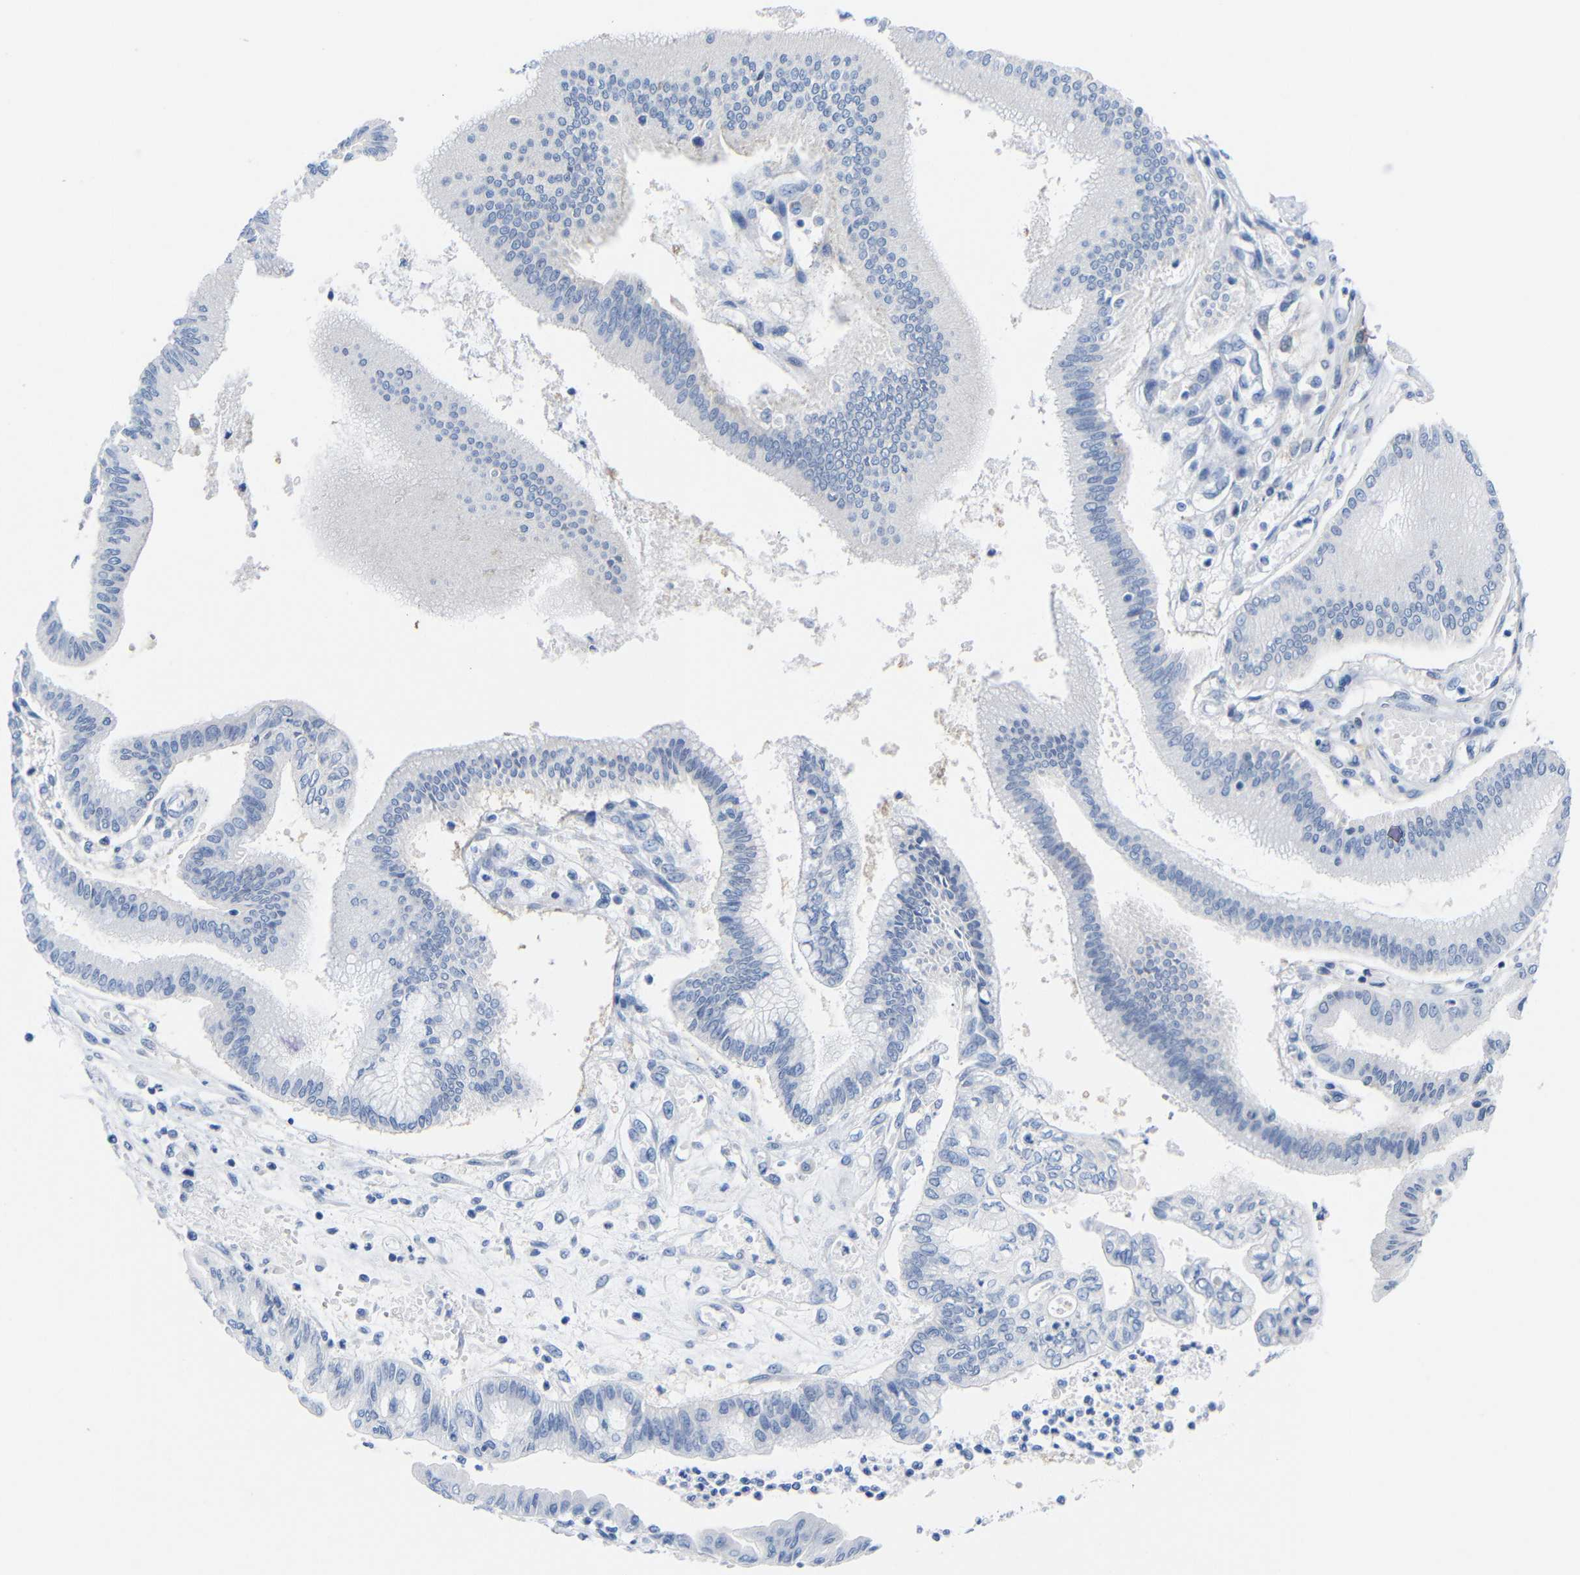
{"staining": {"intensity": "negative", "quantity": "none", "location": "none"}, "tissue": "pancreatic cancer", "cell_type": "Tumor cells", "image_type": "cancer", "snomed": [{"axis": "morphology", "description": "Adenocarcinoma, NOS"}, {"axis": "topography", "description": "Pancreas"}], "caption": "Tumor cells are negative for protein expression in human pancreatic adenocarcinoma.", "gene": "PEBP1", "patient": {"sex": "male", "age": 56}}